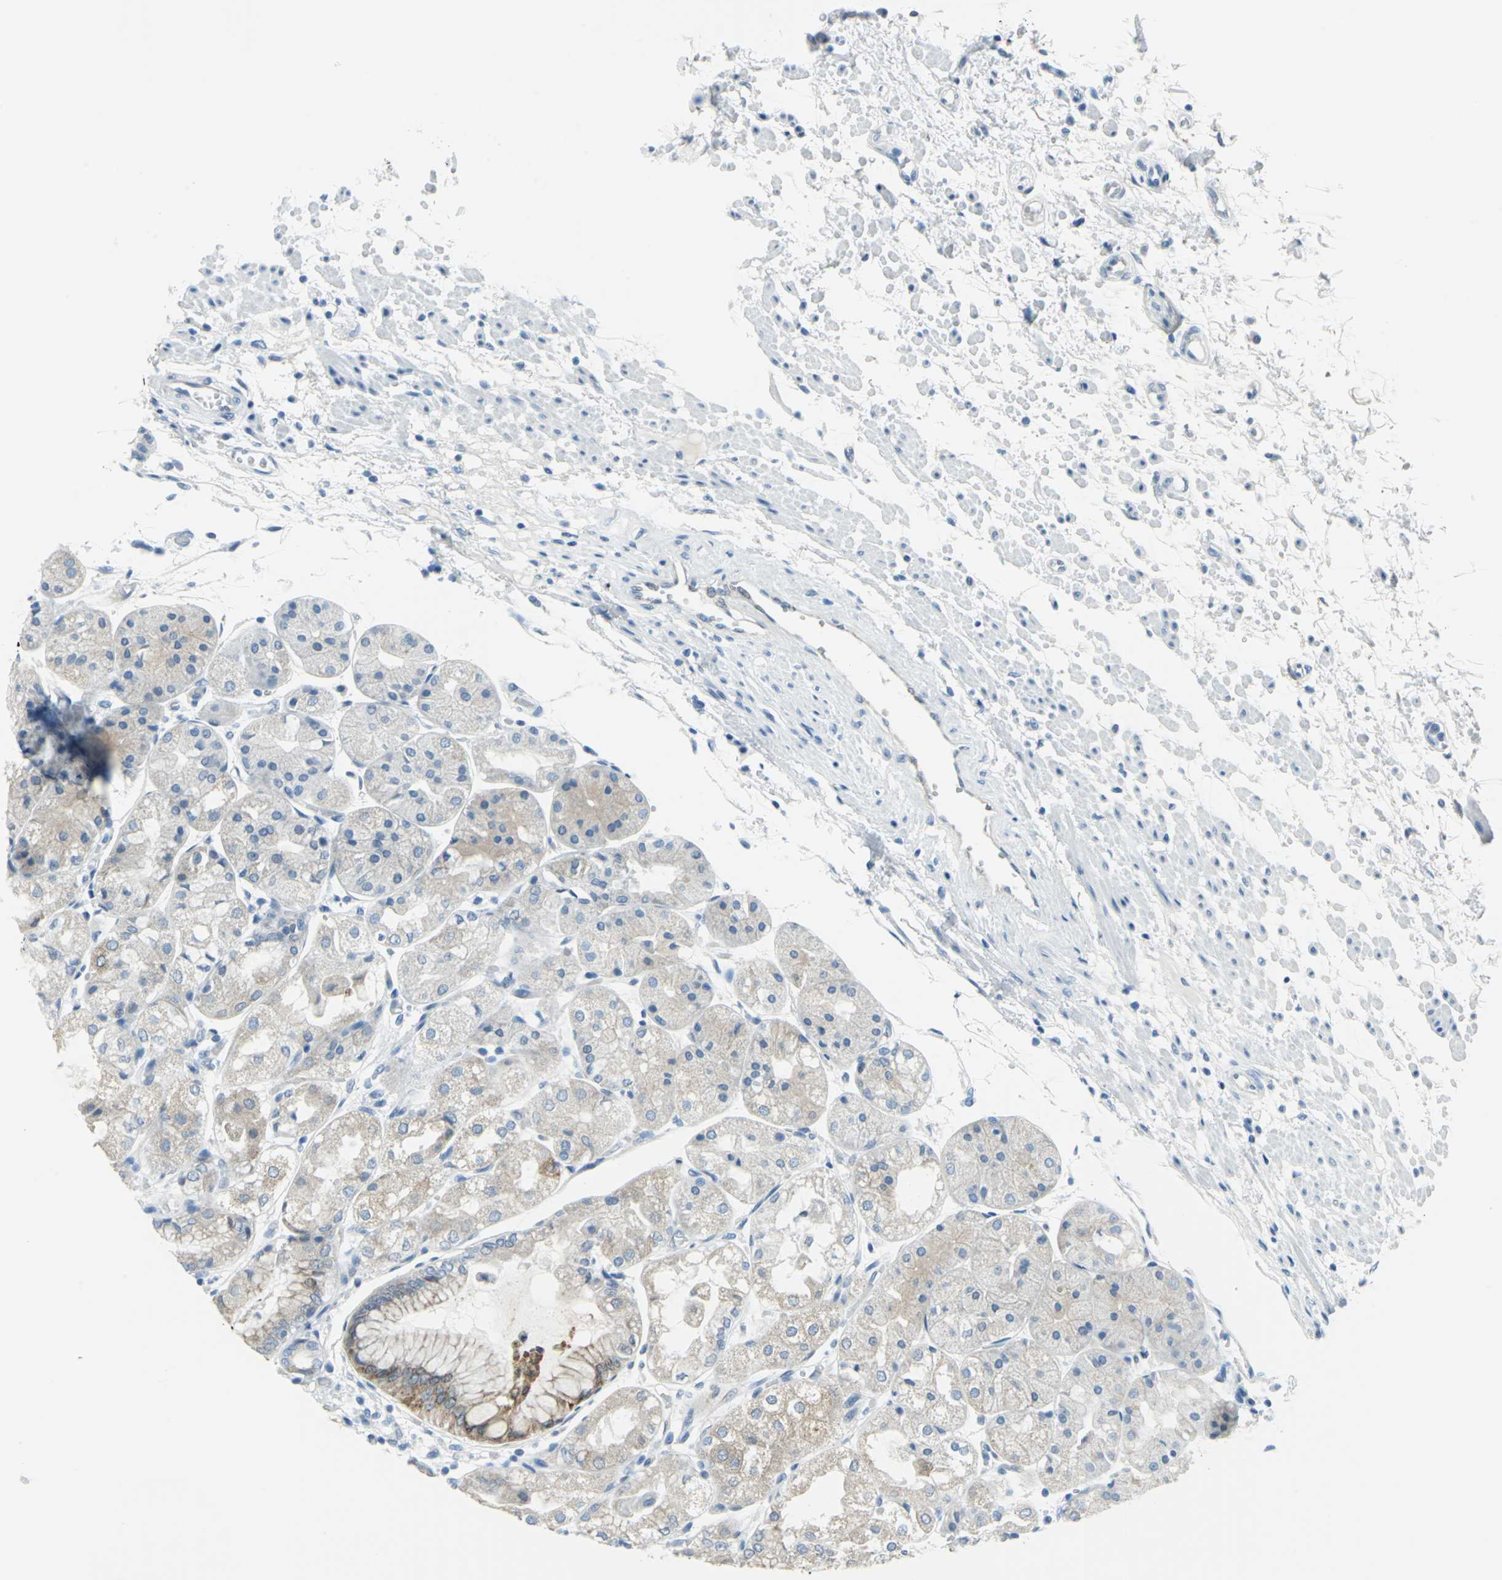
{"staining": {"intensity": "moderate", "quantity": "25%-75%", "location": "cytoplasmic/membranous"}, "tissue": "stomach", "cell_type": "Glandular cells", "image_type": "normal", "snomed": [{"axis": "morphology", "description": "Normal tissue, NOS"}, {"axis": "topography", "description": "Stomach, upper"}], "caption": "Stomach stained for a protein (brown) reveals moderate cytoplasmic/membranous positive positivity in about 25%-75% of glandular cells.", "gene": "CYB5A", "patient": {"sex": "male", "age": 72}}